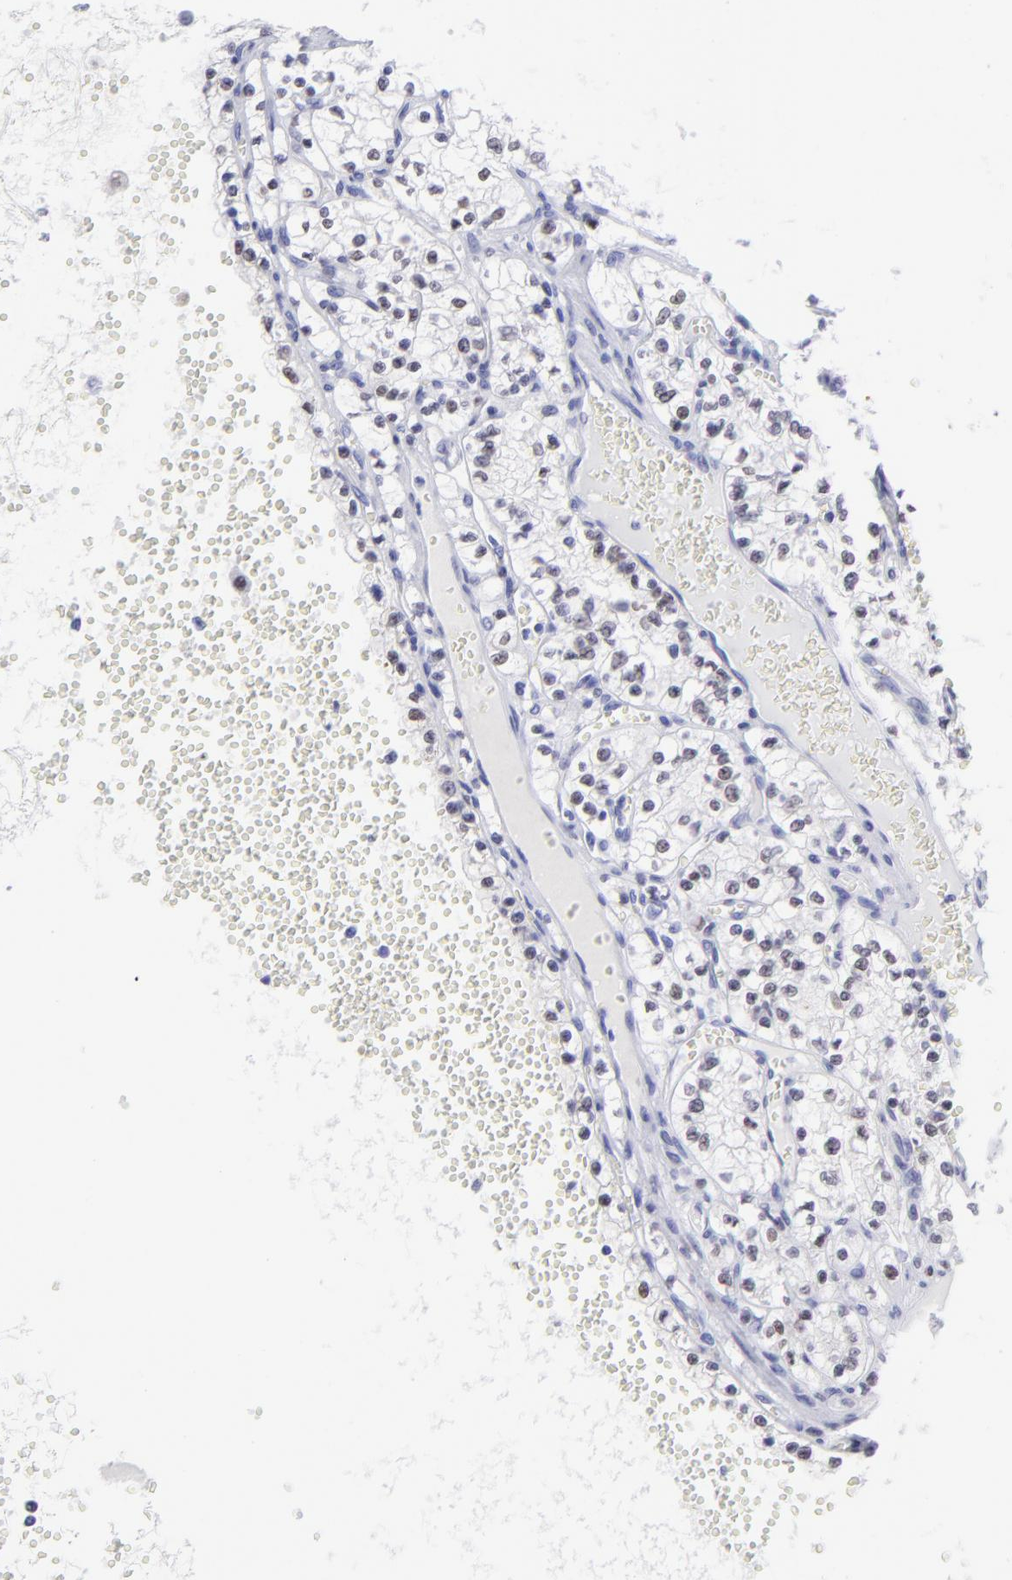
{"staining": {"intensity": "negative", "quantity": "none", "location": "none"}, "tissue": "renal cancer", "cell_type": "Tumor cells", "image_type": "cancer", "snomed": [{"axis": "morphology", "description": "Adenocarcinoma, NOS"}, {"axis": "topography", "description": "Kidney"}], "caption": "IHC image of neoplastic tissue: human renal cancer stained with DAB displays no significant protein positivity in tumor cells.", "gene": "MITF", "patient": {"sex": "male", "age": 61}}